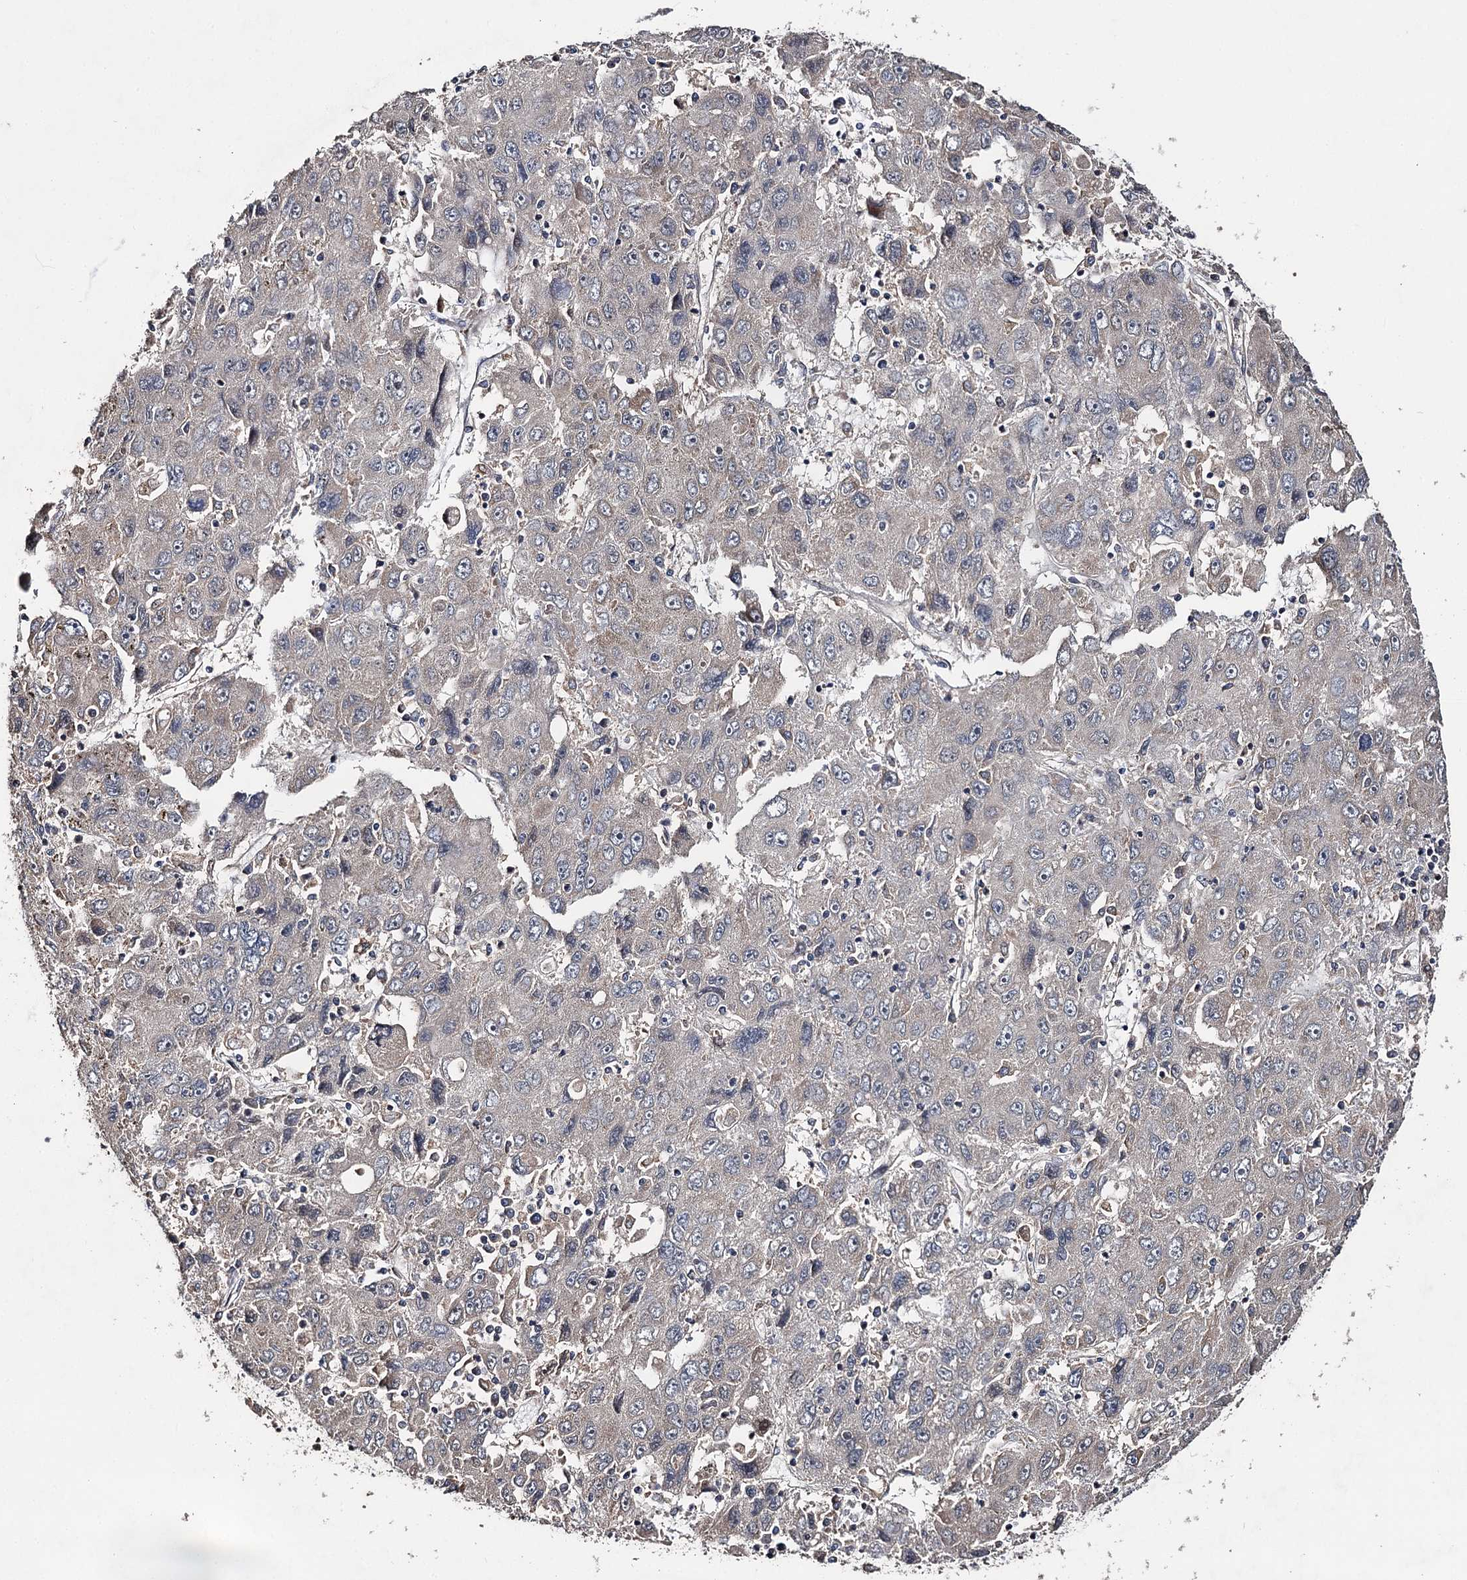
{"staining": {"intensity": "negative", "quantity": "none", "location": "none"}, "tissue": "liver cancer", "cell_type": "Tumor cells", "image_type": "cancer", "snomed": [{"axis": "morphology", "description": "Carcinoma, Hepatocellular, NOS"}, {"axis": "topography", "description": "Liver"}], "caption": "Human liver cancer stained for a protein using immunohistochemistry demonstrates no staining in tumor cells.", "gene": "MINDY3", "patient": {"sex": "male", "age": 49}}